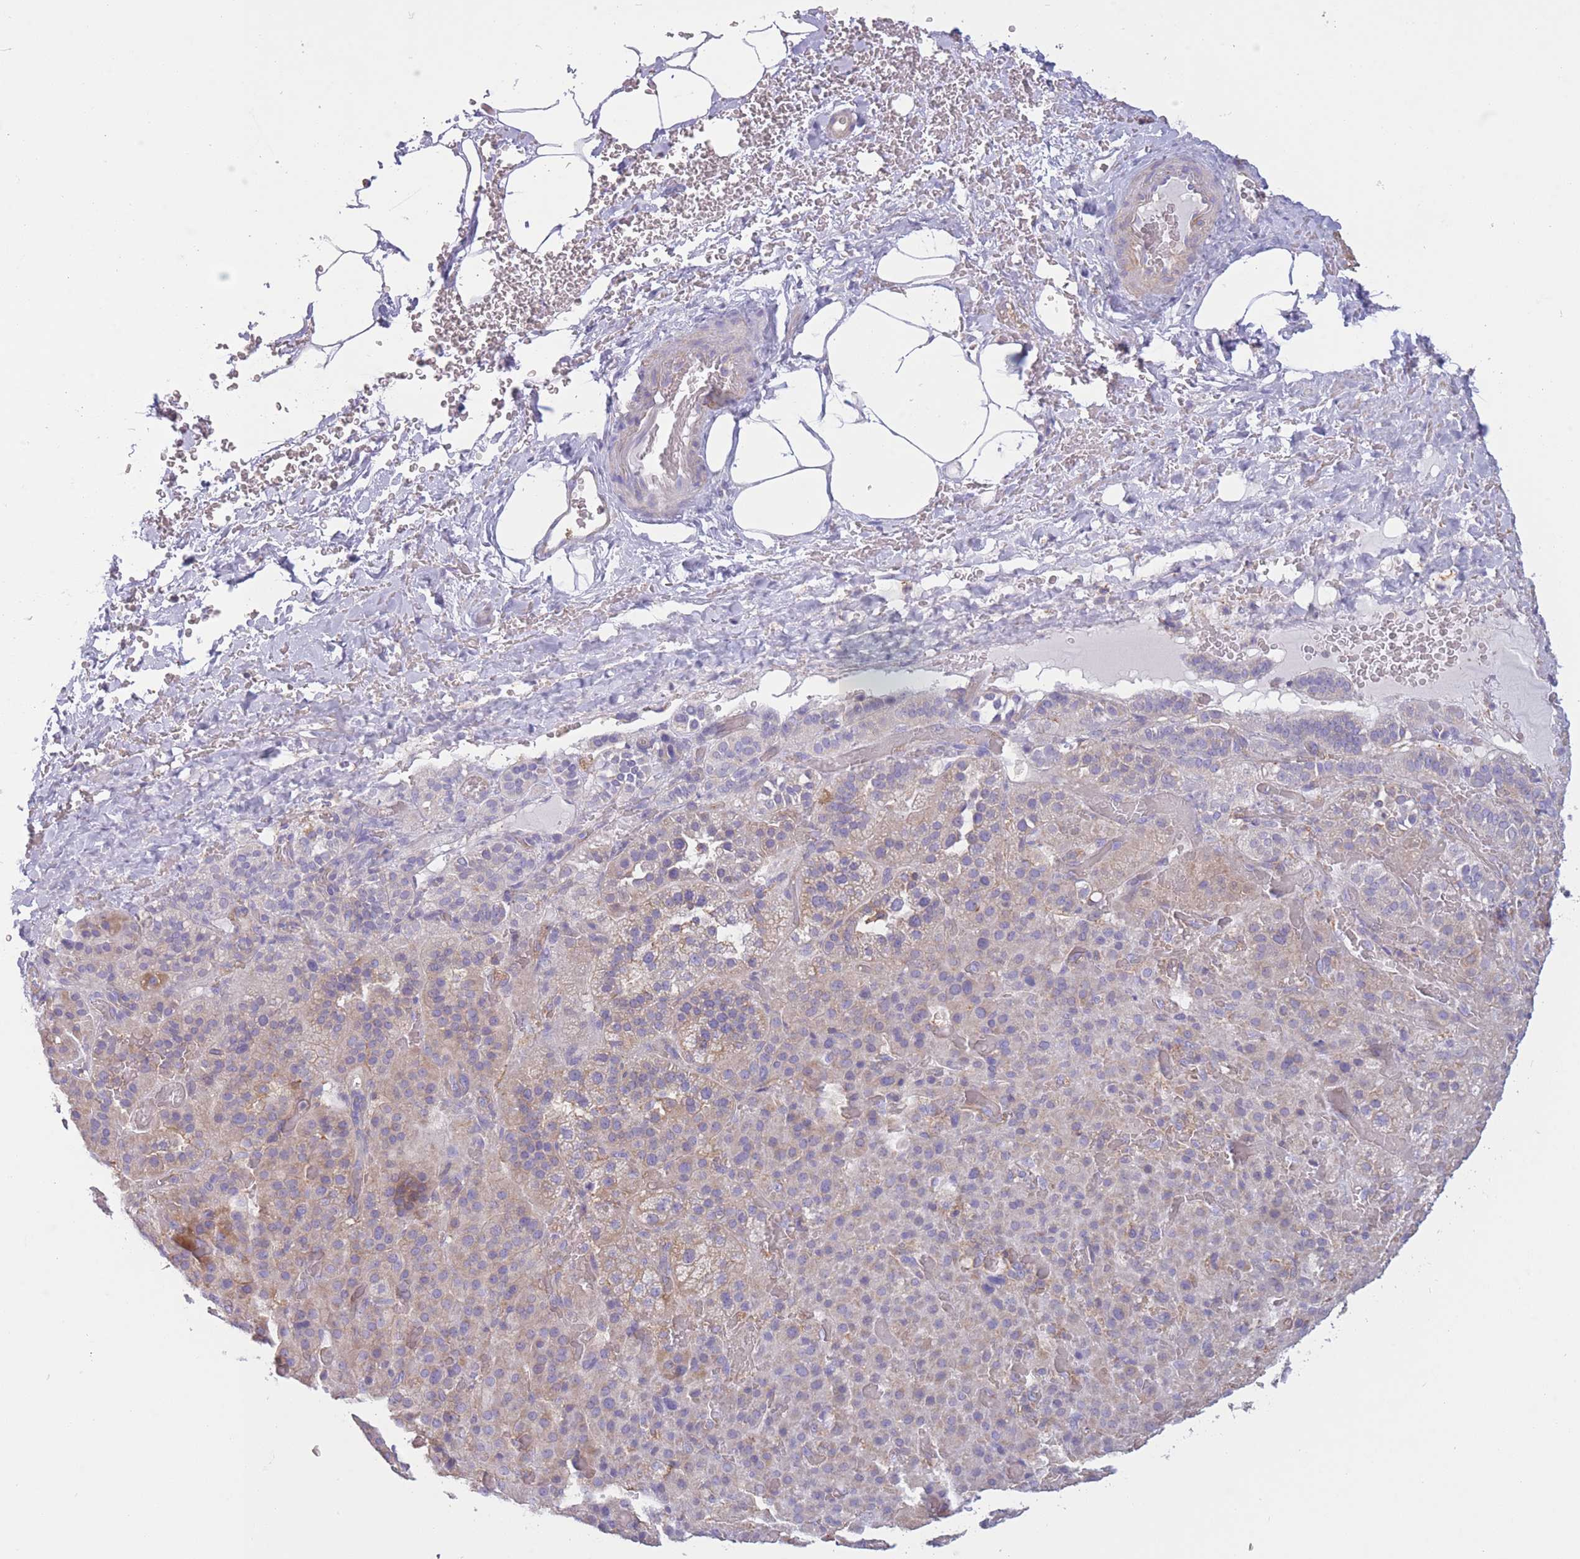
{"staining": {"intensity": "weak", "quantity": "<25%", "location": "cytoplasmic/membranous"}, "tissue": "adrenal gland", "cell_type": "Glandular cells", "image_type": "normal", "snomed": [{"axis": "morphology", "description": "Normal tissue, NOS"}, {"axis": "topography", "description": "Adrenal gland"}], "caption": "Human adrenal gland stained for a protein using IHC displays no positivity in glandular cells.", "gene": "PDHA1", "patient": {"sex": "male", "age": 57}}